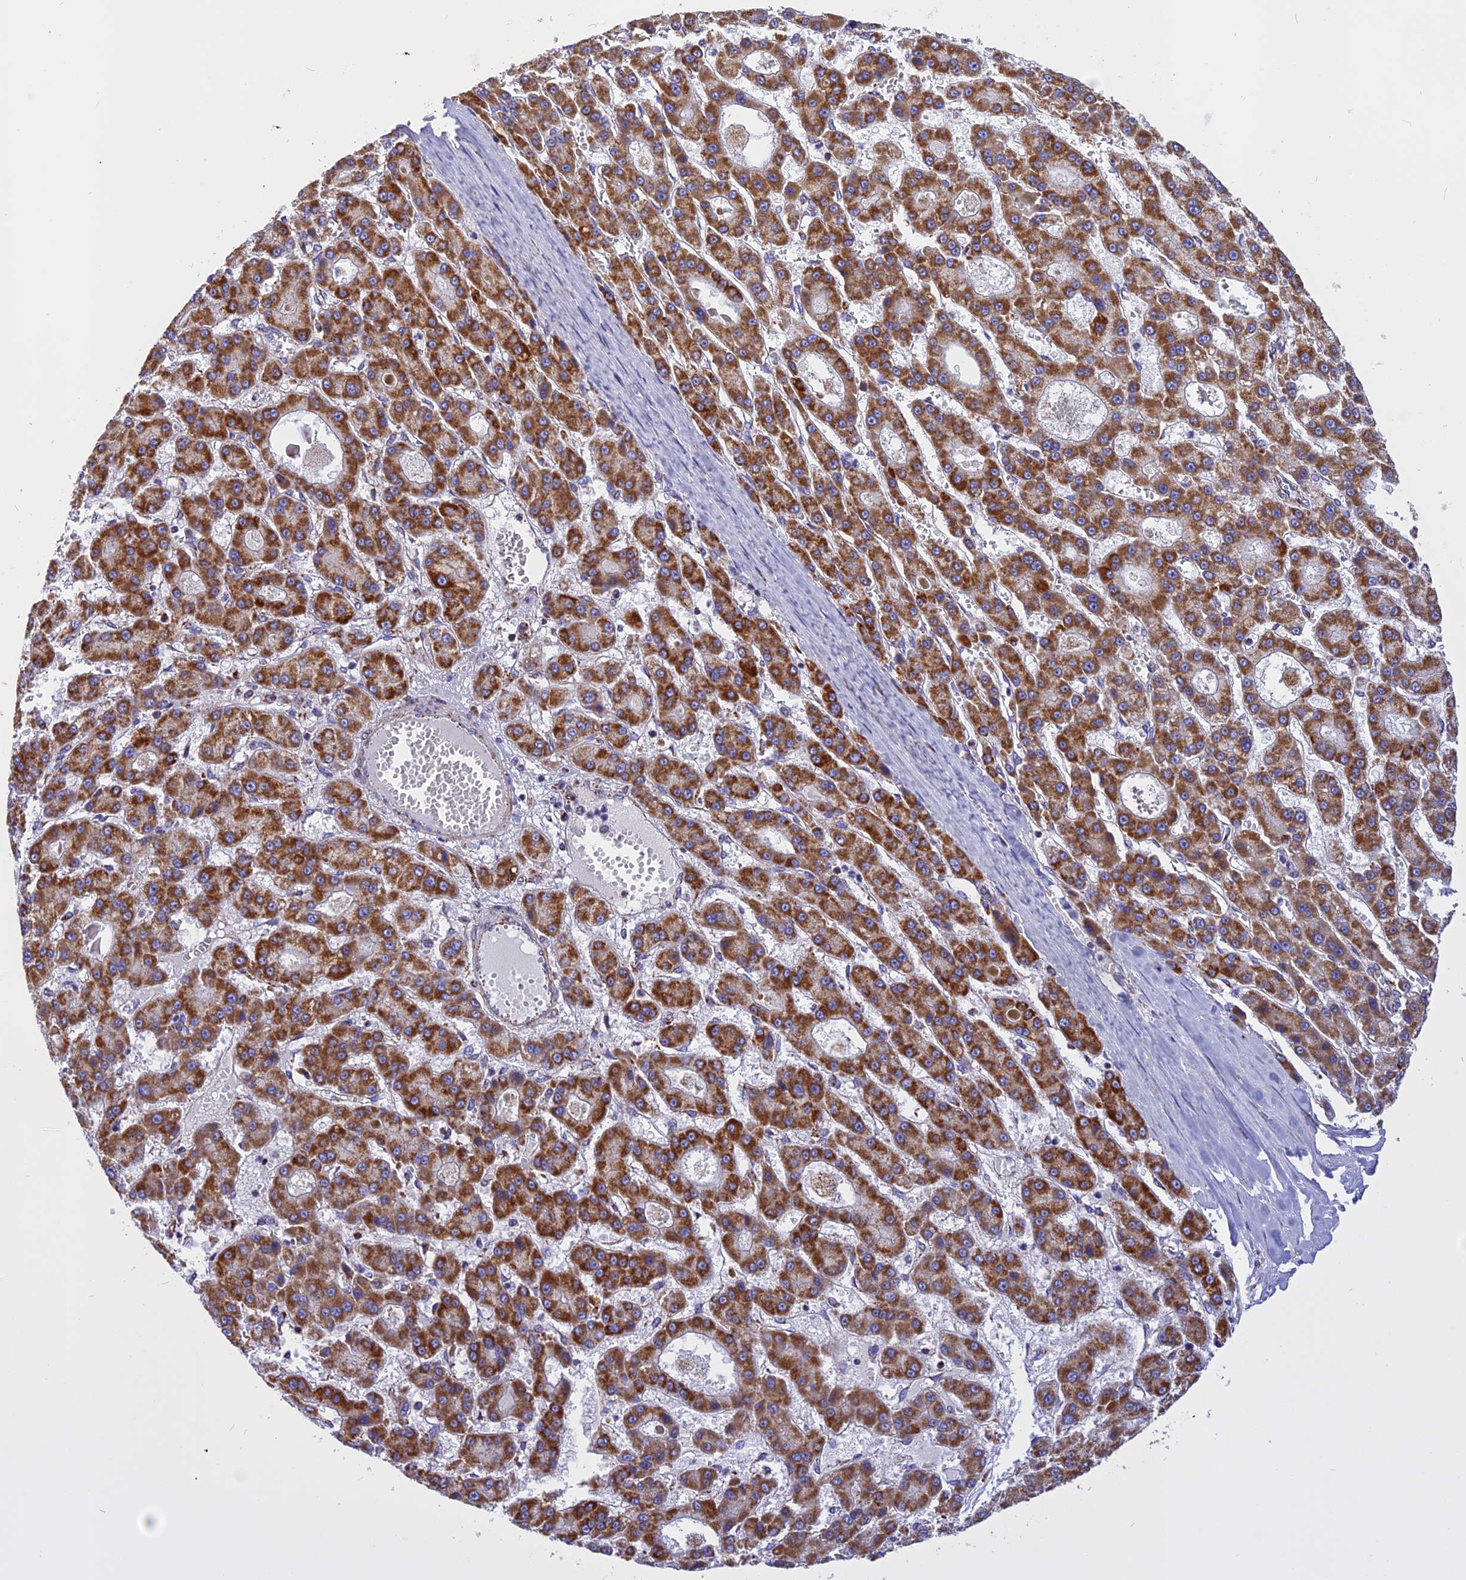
{"staining": {"intensity": "strong", "quantity": ">75%", "location": "cytoplasmic/membranous"}, "tissue": "liver cancer", "cell_type": "Tumor cells", "image_type": "cancer", "snomed": [{"axis": "morphology", "description": "Carcinoma, Hepatocellular, NOS"}, {"axis": "topography", "description": "Liver"}], "caption": "Human liver hepatocellular carcinoma stained with a brown dye exhibits strong cytoplasmic/membranous positive expression in approximately >75% of tumor cells.", "gene": "VDAC2", "patient": {"sex": "male", "age": 70}}